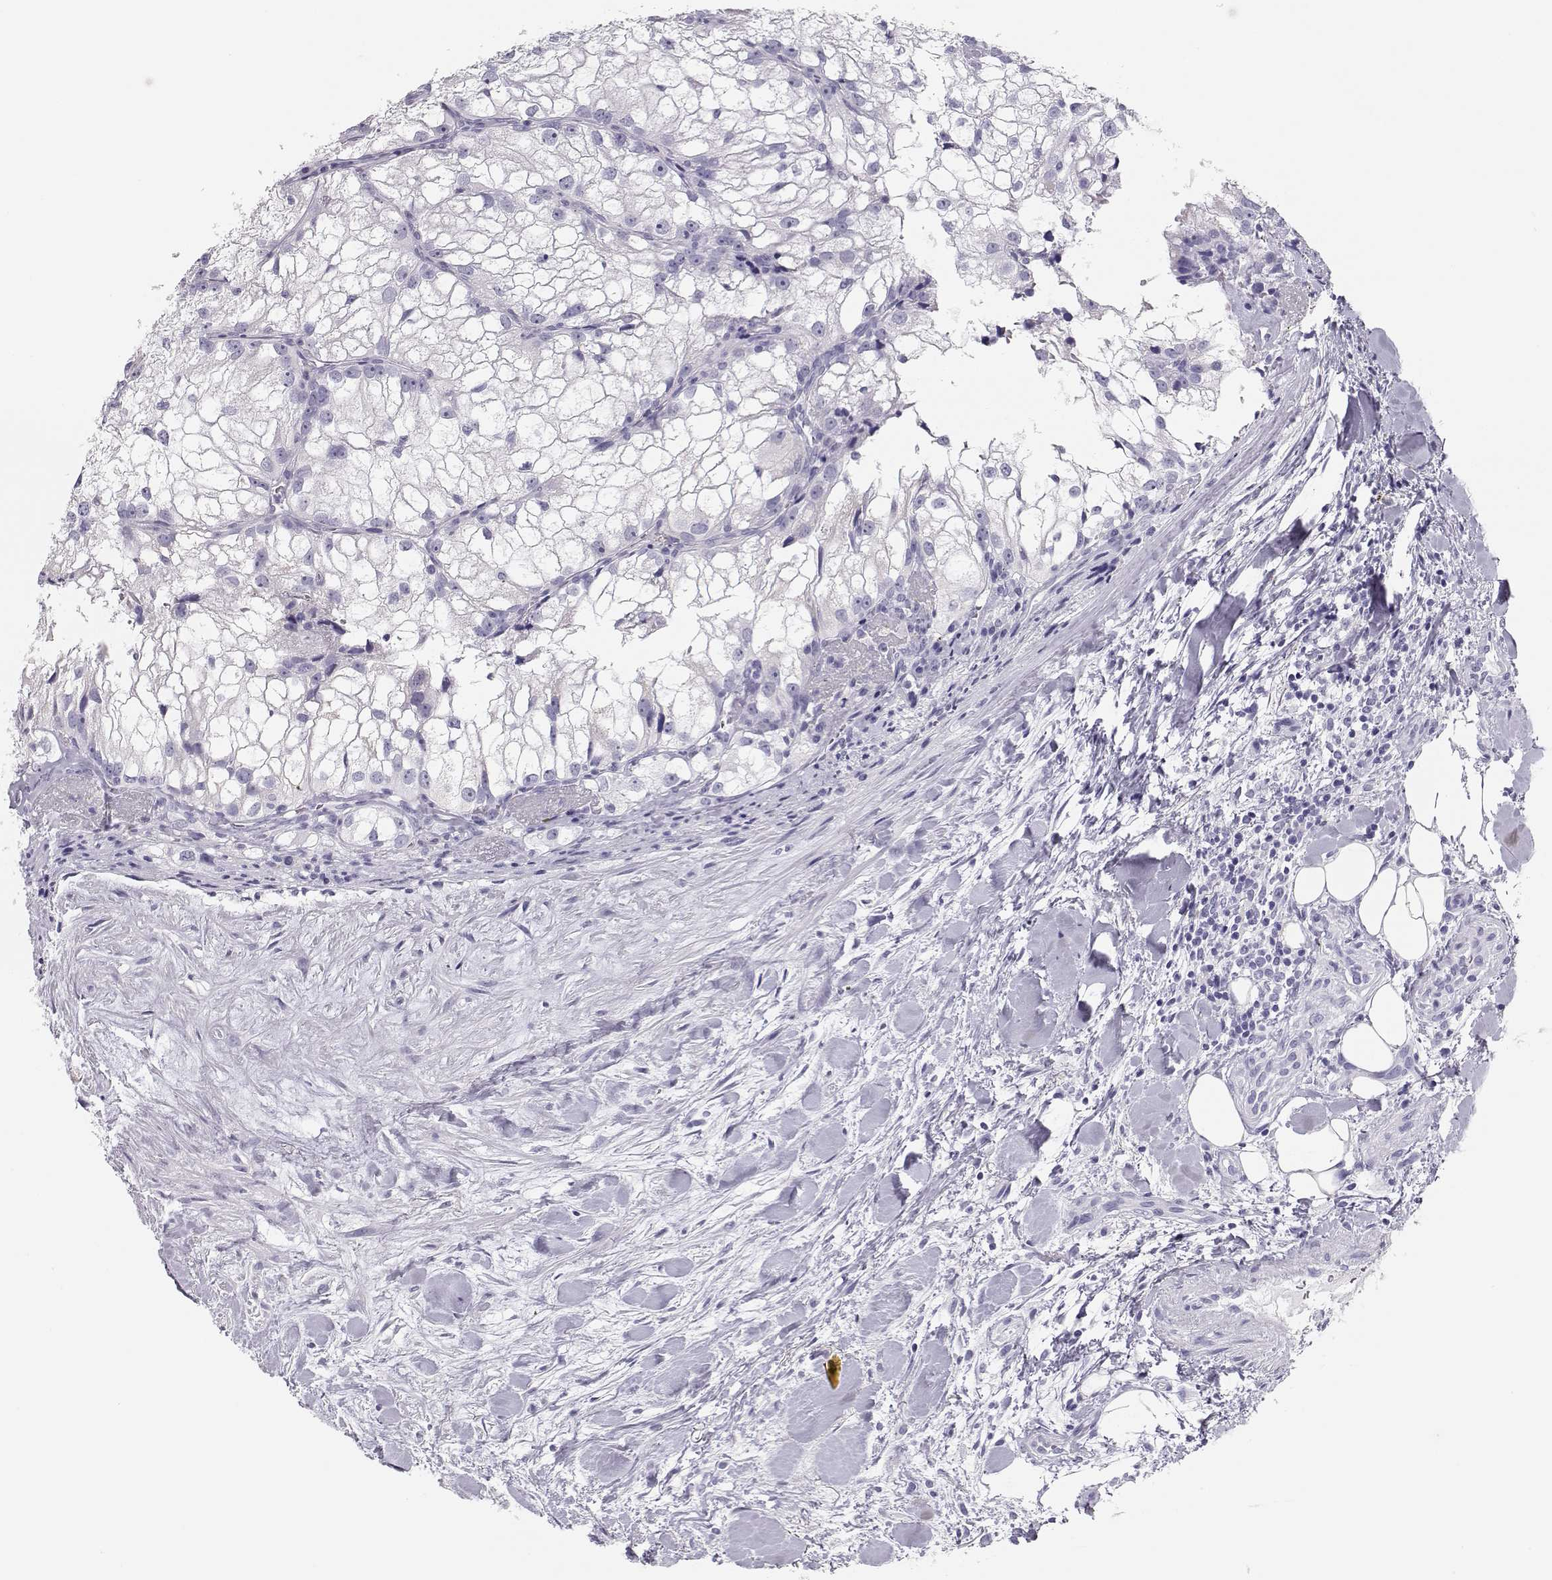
{"staining": {"intensity": "negative", "quantity": "none", "location": "none"}, "tissue": "renal cancer", "cell_type": "Tumor cells", "image_type": "cancer", "snomed": [{"axis": "morphology", "description": "Adenocarcinoma, NOS"}, {"axis": "topography", "description": "Kidney"}], "caption": "DAB (3,3'-diaminobenzidine) immunohistochemical staining of adenocarcinoma (renal) displays no significant expression in tumor cells. (Brightfield microscopy of DAB (3,3'-diaminobenzidine) immunohistochemistry at high magnification).", "gene": "MAGEC1", "patient": {"sex": "male", "age": 59}}